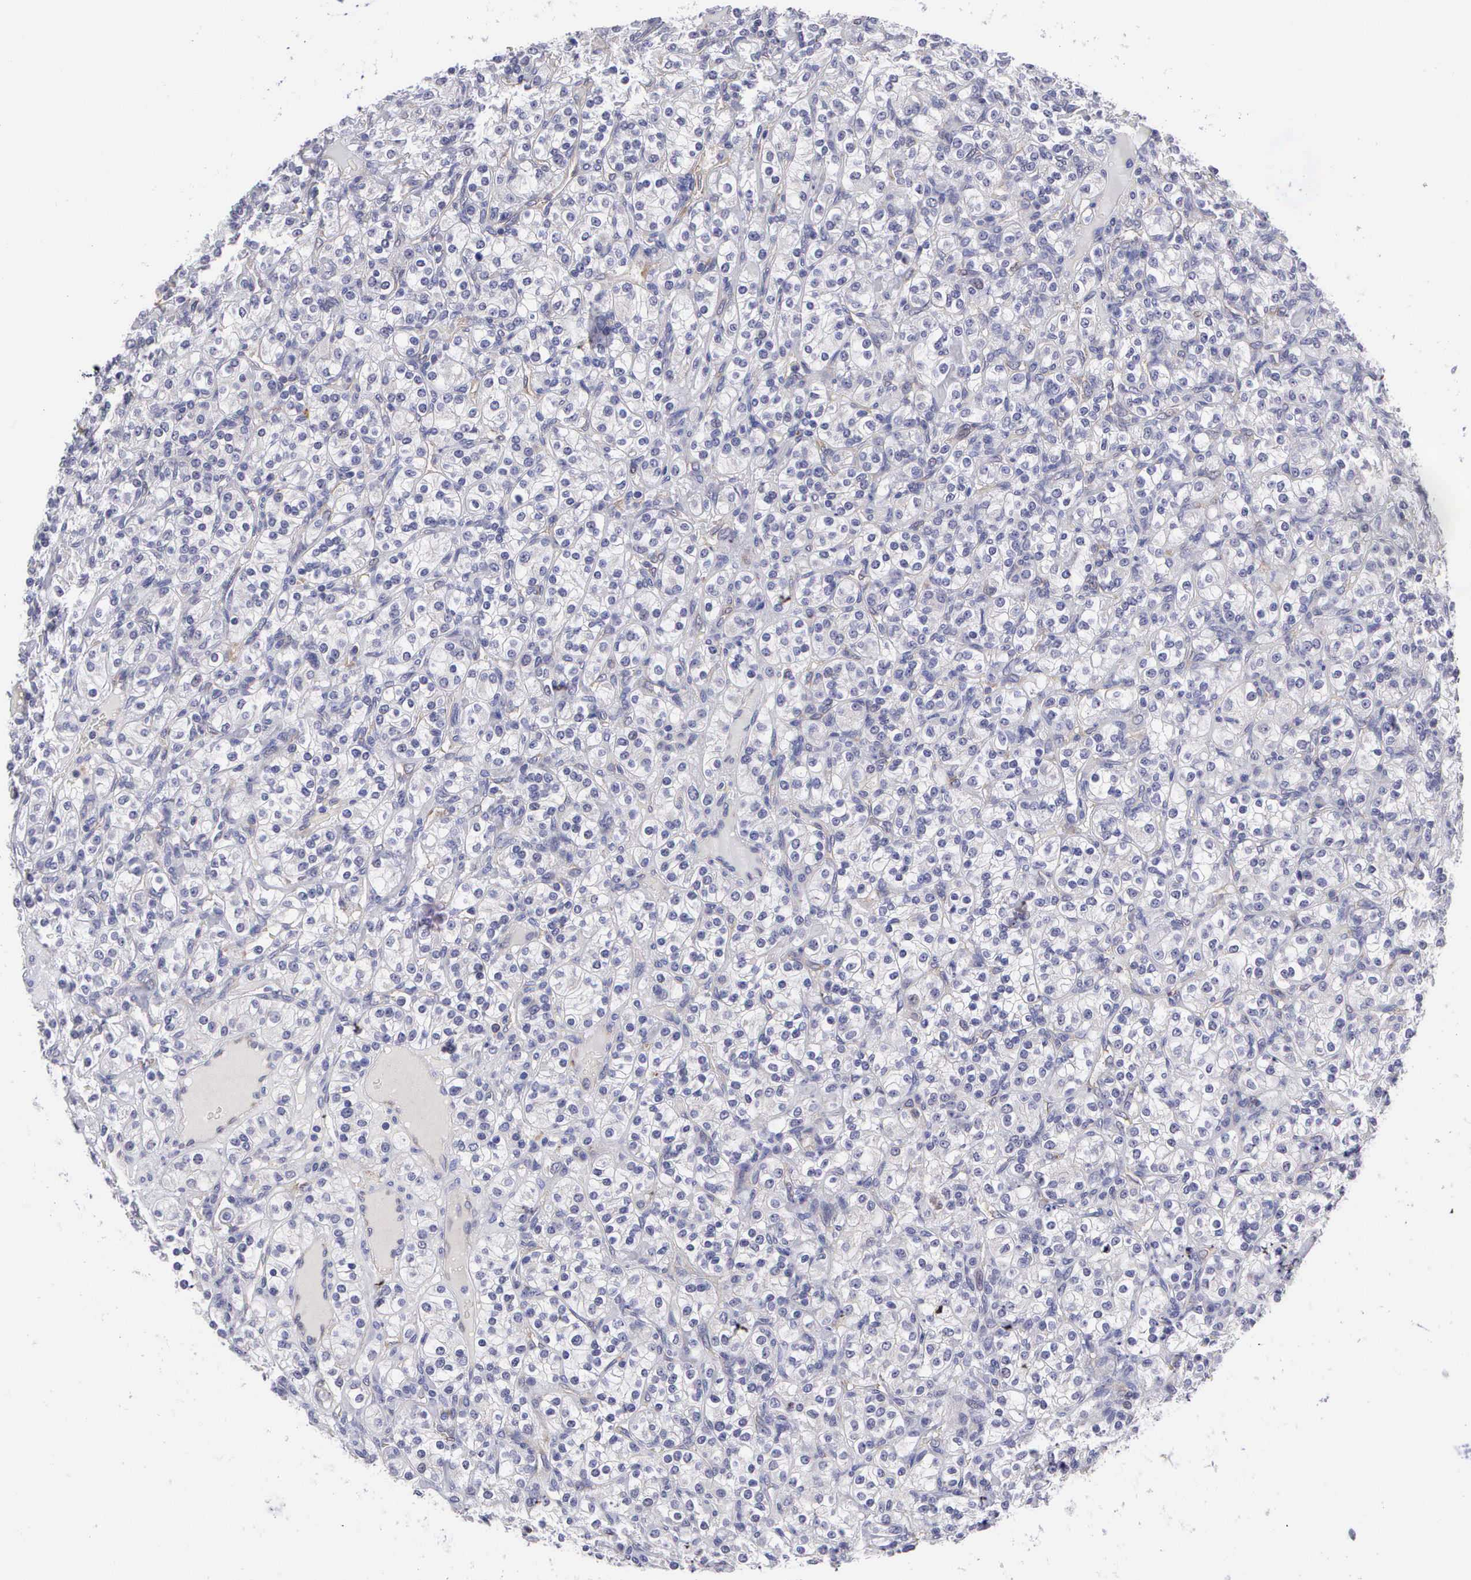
{"staining": {"intensity": "negative", "quantity": "none", "location": "none"}, "tissue": "renal cancer", "cell_type": "Tumor cells", "image_type": "cancer", "snomed": [{"axis": "morphology", "description": "Adenocarcinoma, NOS"}, {"axis": "topography", "description": "Kidney"}], "caption": "Tumor cells are negative for brown protein staining in adenocarcinoma (renal).", "gene": "MAST4", "patient": {"sex": "male", "age": 77}}